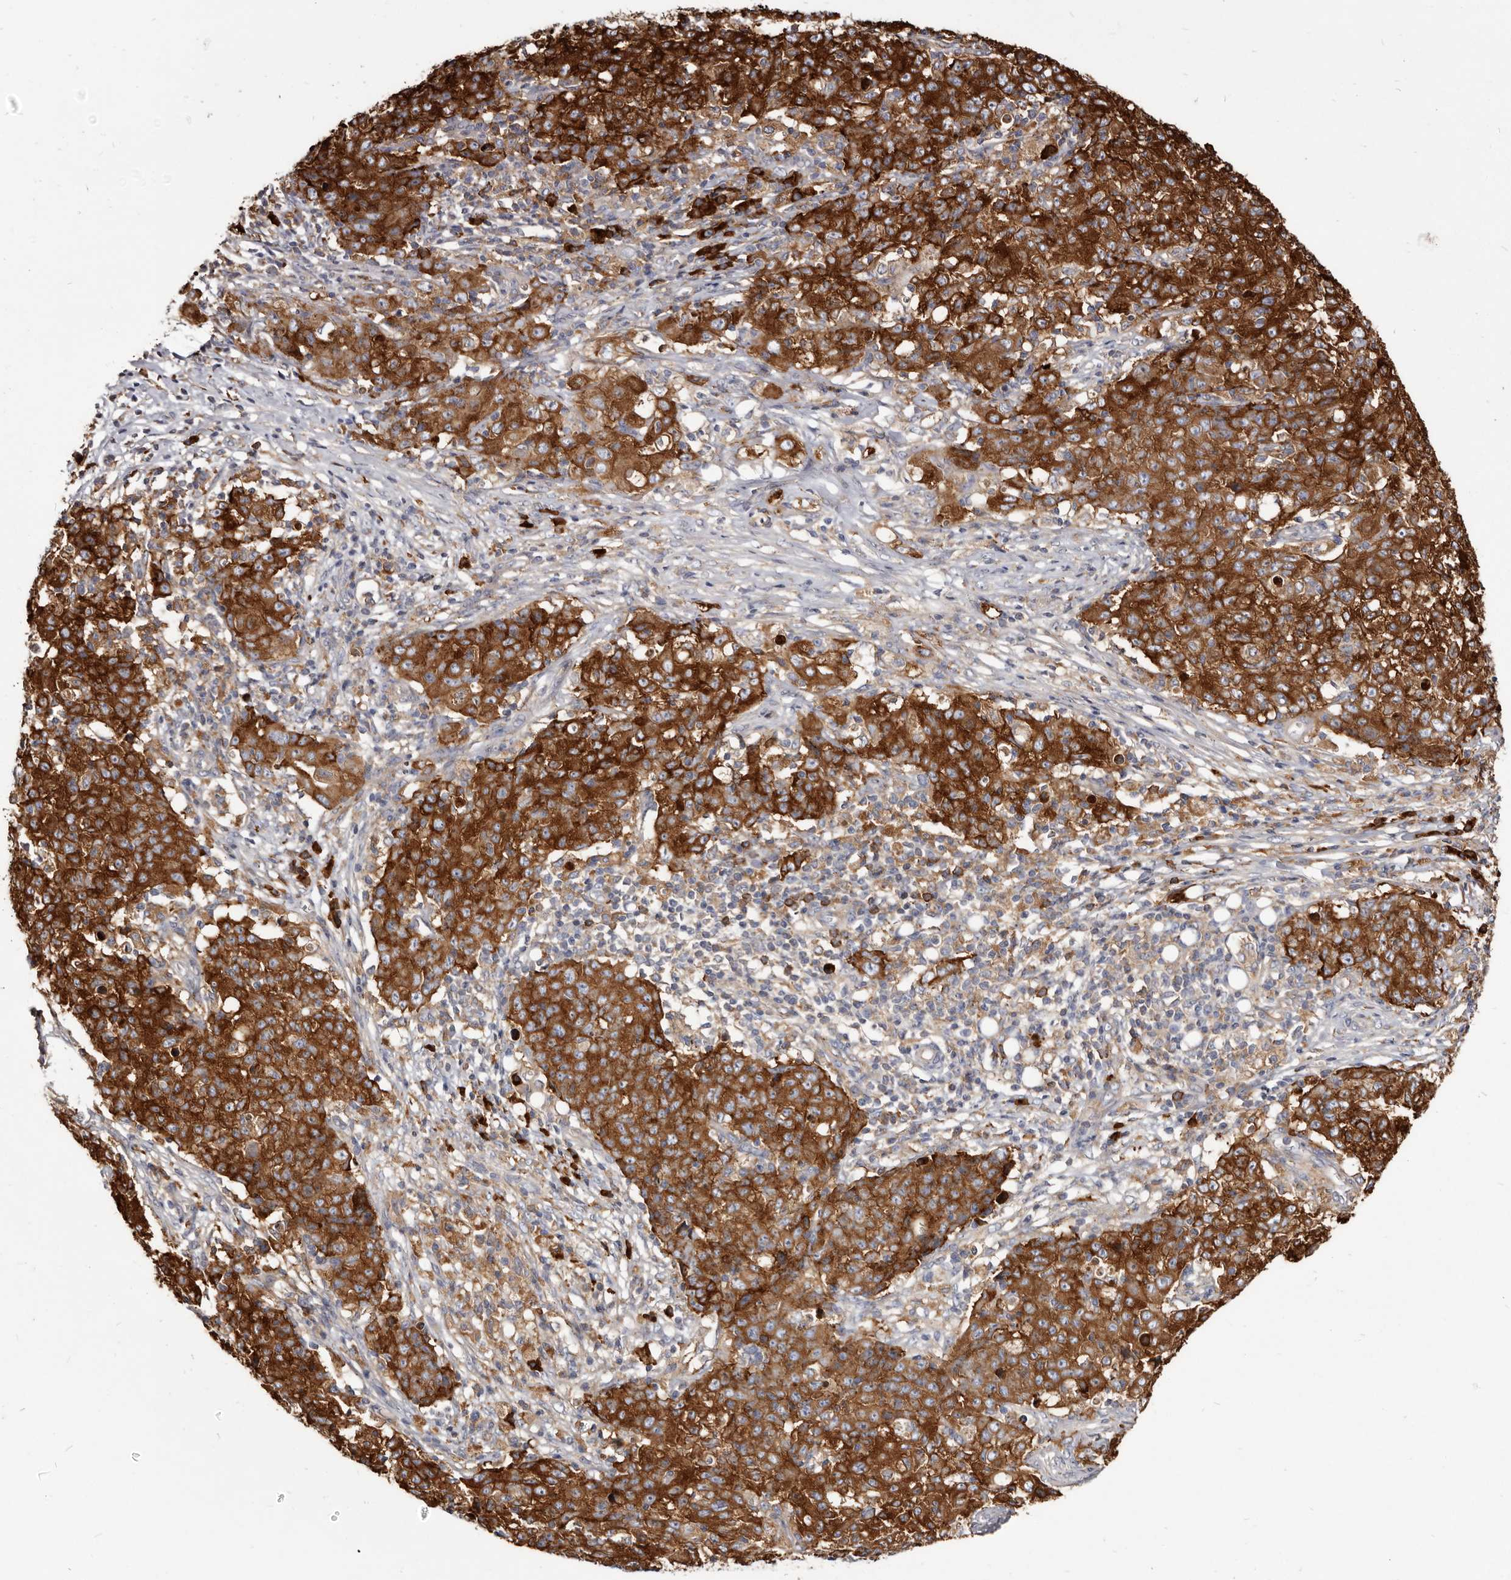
{"staining": {"intensity": "strong", "quantity": ">75%", "location": "cytoplasmic/membranous"}, "tissue": "ovarian cancer", "cell_type": "Tumor cells", "image_type": "cancer", "snomed": [{"axis": "morphology", "description": "Carcinoma, endometroid"}, {"axis": "topography", "description": "Ovary"}], "caption": "Ovarian endometroid carcinoma tissue reveals strong cytoplasmic/membranous expression in approximately >75% of tumor cells, visualized by immunohistochemistry. (Brightfield microscopy of DAB IHC at high magnification).", "gene": "TPD52", "patient": {"sex": "female", "age": 42}}